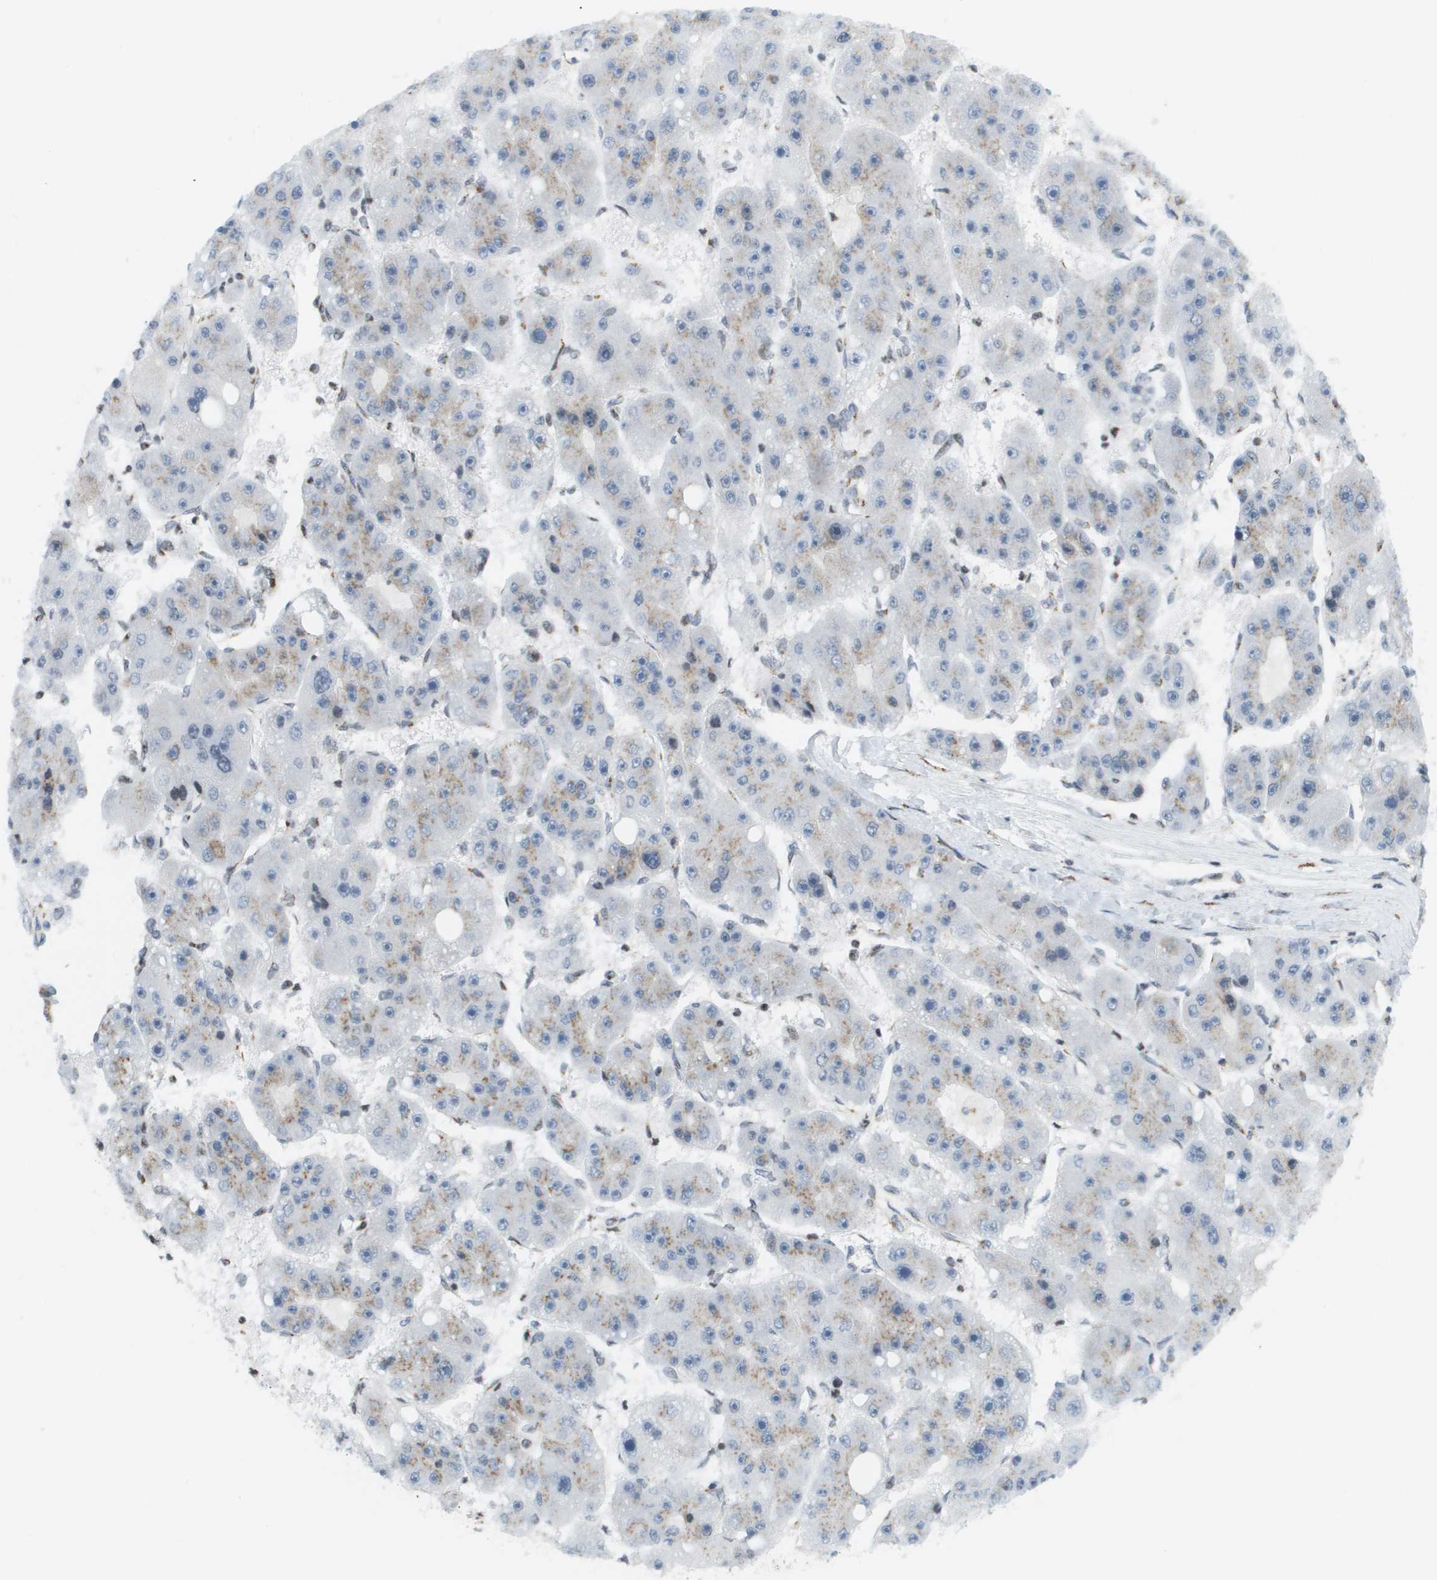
{"staining": {"intensity": "weak", "quantity": "25%-75%", "location": "cytoplasmic/membranous"}, "tissue": "liver cancer", "cell_type": "Tumor cells", "image_type": "cancer", "snomed": [{"axis": "morphology", "description": "Carcinoma, Hepatocellular, NOS"}, {"axis": "topography", "description": "Liver"}], "caption": "Immunohistochemistry (IHC) photomicrograph of liver hepatocellular carcinoma stained for a protein (brown), which displays low levels of weak cytoplasmic/membranous staining in about 25%-75% of tumor cells.", "gene": "EVC", "patient": {"sex": "female", "age": 61}}